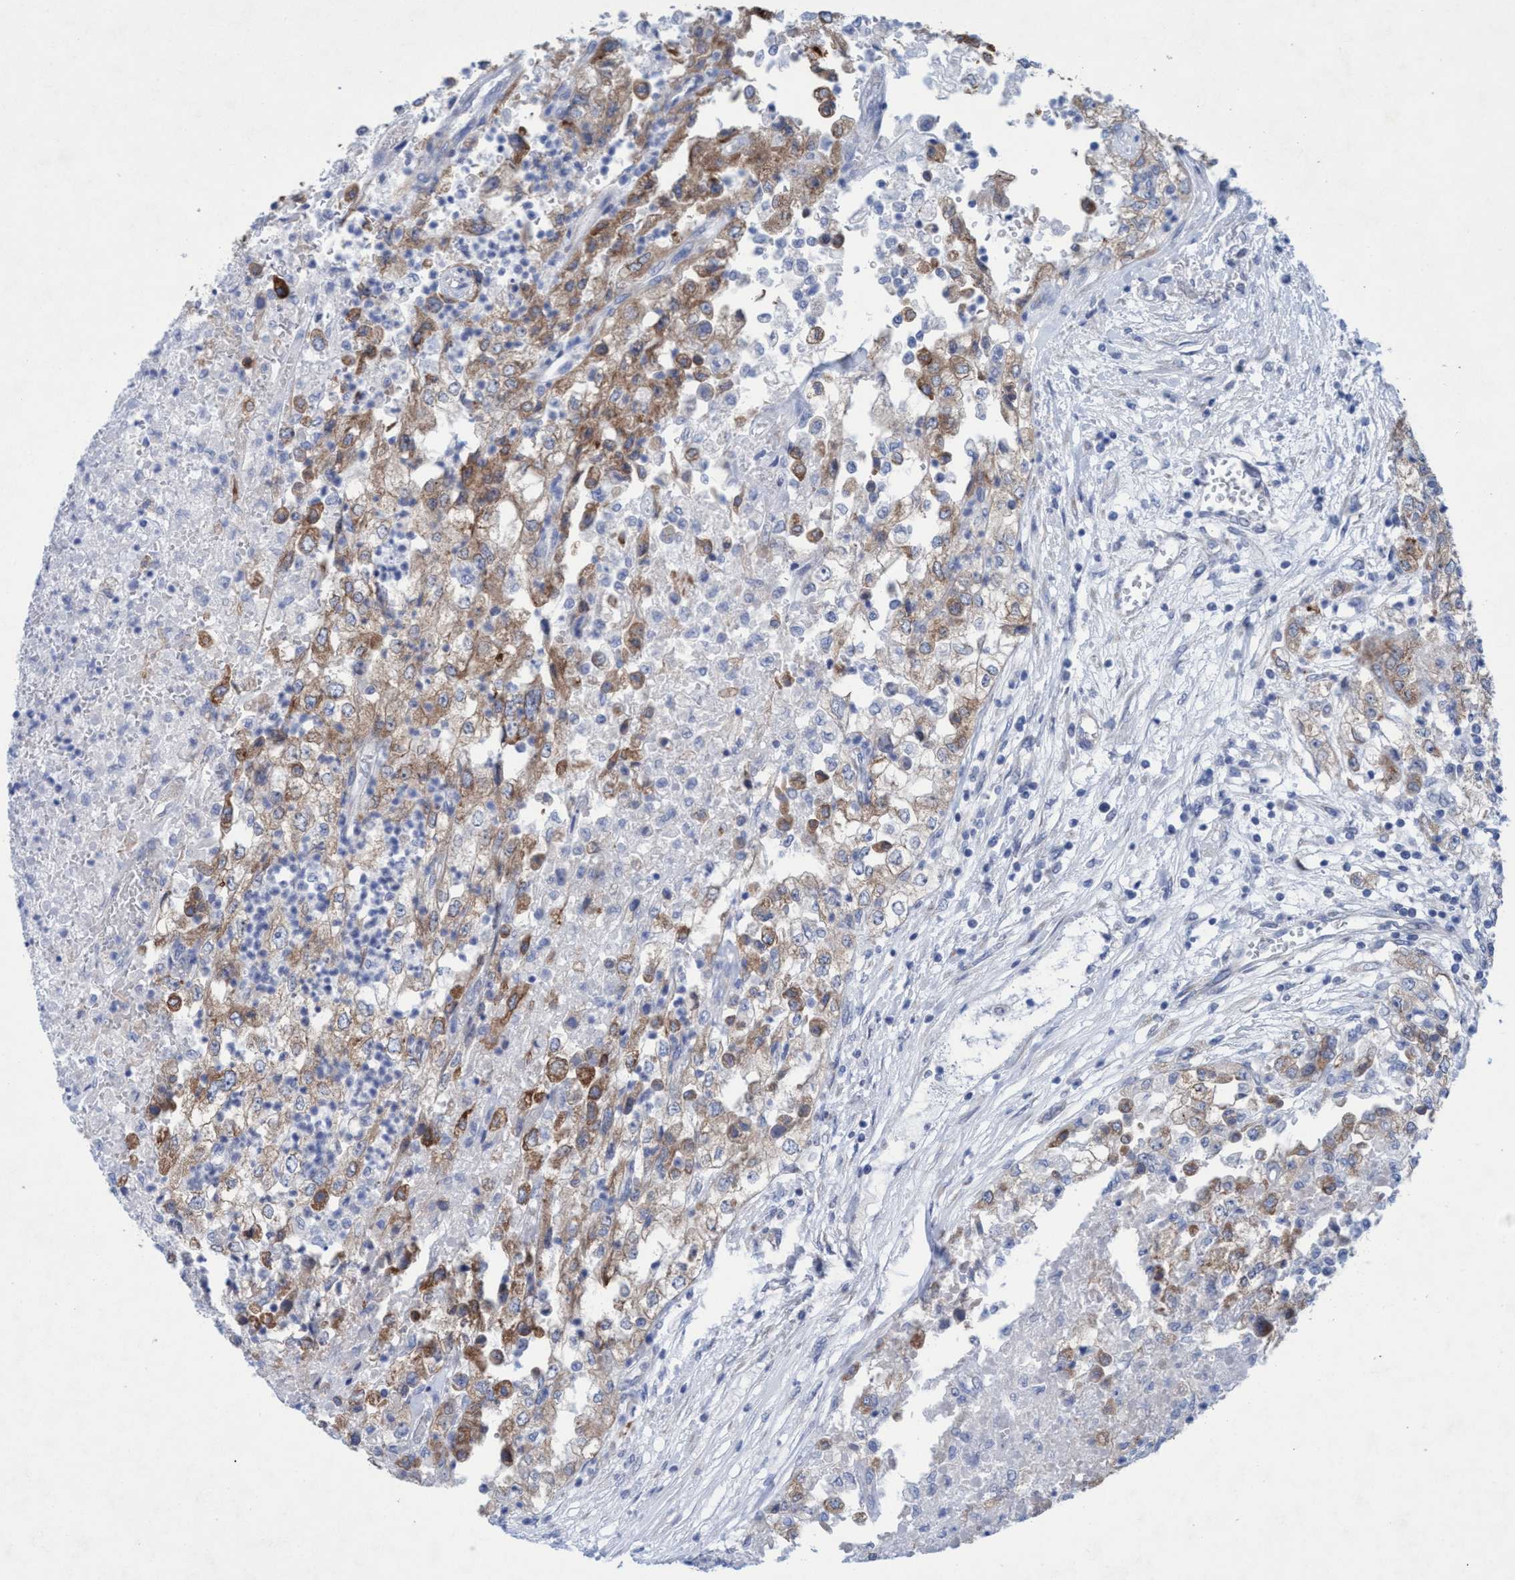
{"staining": {"intensity": "moderate", "quantity": ">75%", "location": "cytoplasmic/membranous"}, "tissue": "renal cancer", "cell_type": "Tumor cells", "image_type": "cancer", "snomed": [{"axis": "morphology", "description": "Adenocarcinoma, NOS"}, {"axis": "topography", "description": "Kidney"}], "caption": "Moderate cytoplasmic/membranous protein positivity is present in about >75% of tumor cells in renal adenocarcinoma.", "gene": "RSAD1", "patient": {"sex": "female", "age": 54}}